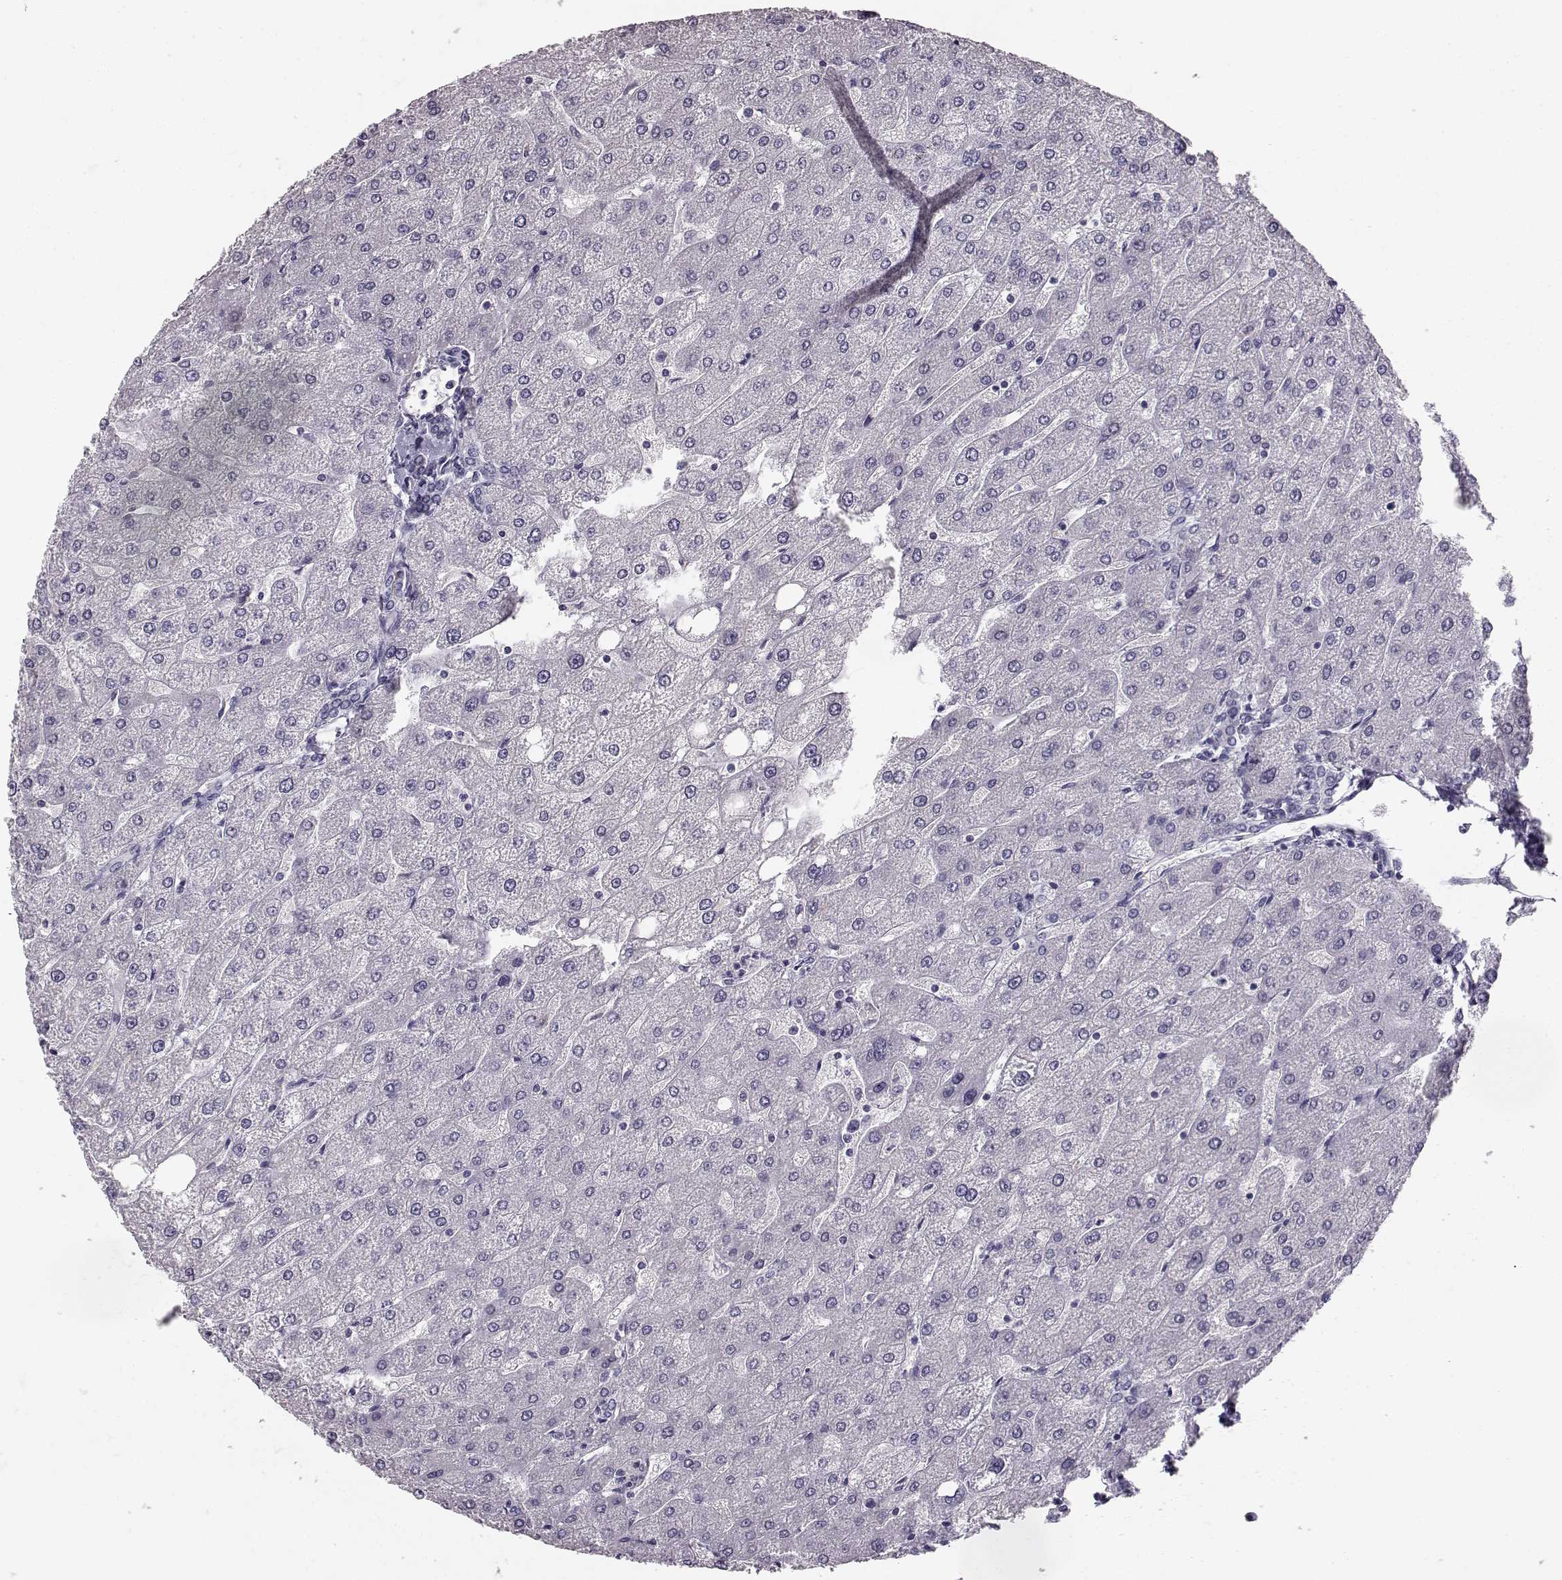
{"staining": {"intensity": "negative", "quantity": "none", "location": "none"}, "tissue": "liver", "cell_type": "Cholangiocytes", "image_type": "normal", "snomed": [{"axis": "morphology", "description": "Normal tissue, NOS"}, {"axis": "topography", "description": "Liver"}], "caption": "A photomicrograph of liver stained for a protein displays no brown staining in cholangiocytes. (IHC, brightfield microscopy, high magnification).", "gene": "BFSP2", "patient": {"sex": "male", "age": 67}}